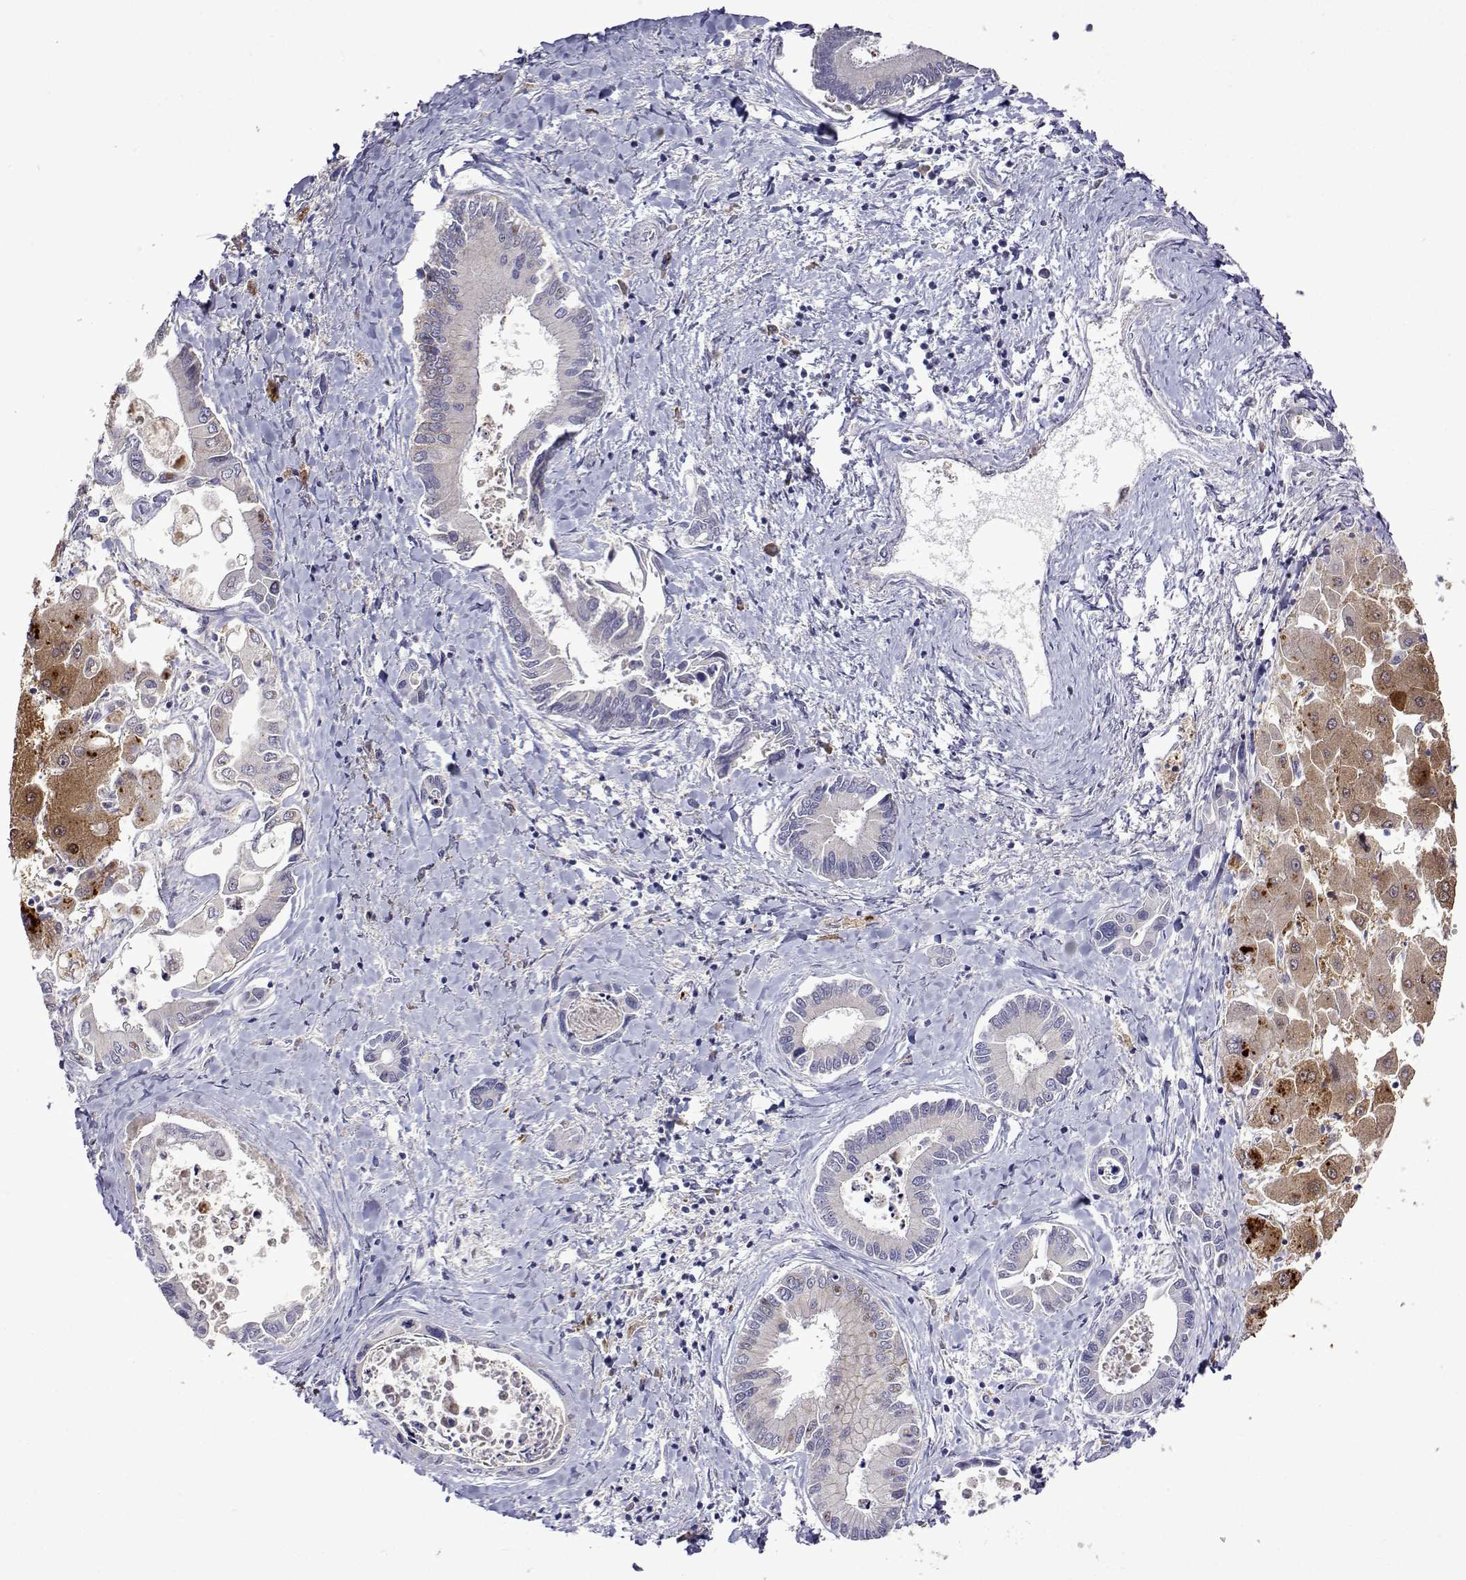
{"staining": {"intensity": "negative", "quantity": "none", "location": "none"}, "tissue": "liver cancer", "cell_type": "Tumor cells", "image_type": "cancer", "snomed": [{"axis": "morphology", "description": "Cholangiocarcinoma"}, {"axis": "topography", "description": "Liver"}], "caption": "Tumor cells show no significant protein expression in cholangiocarcinoma (liver).", "gene": "SULT2A1", "patient": {"sex": "male", "age": 66}}